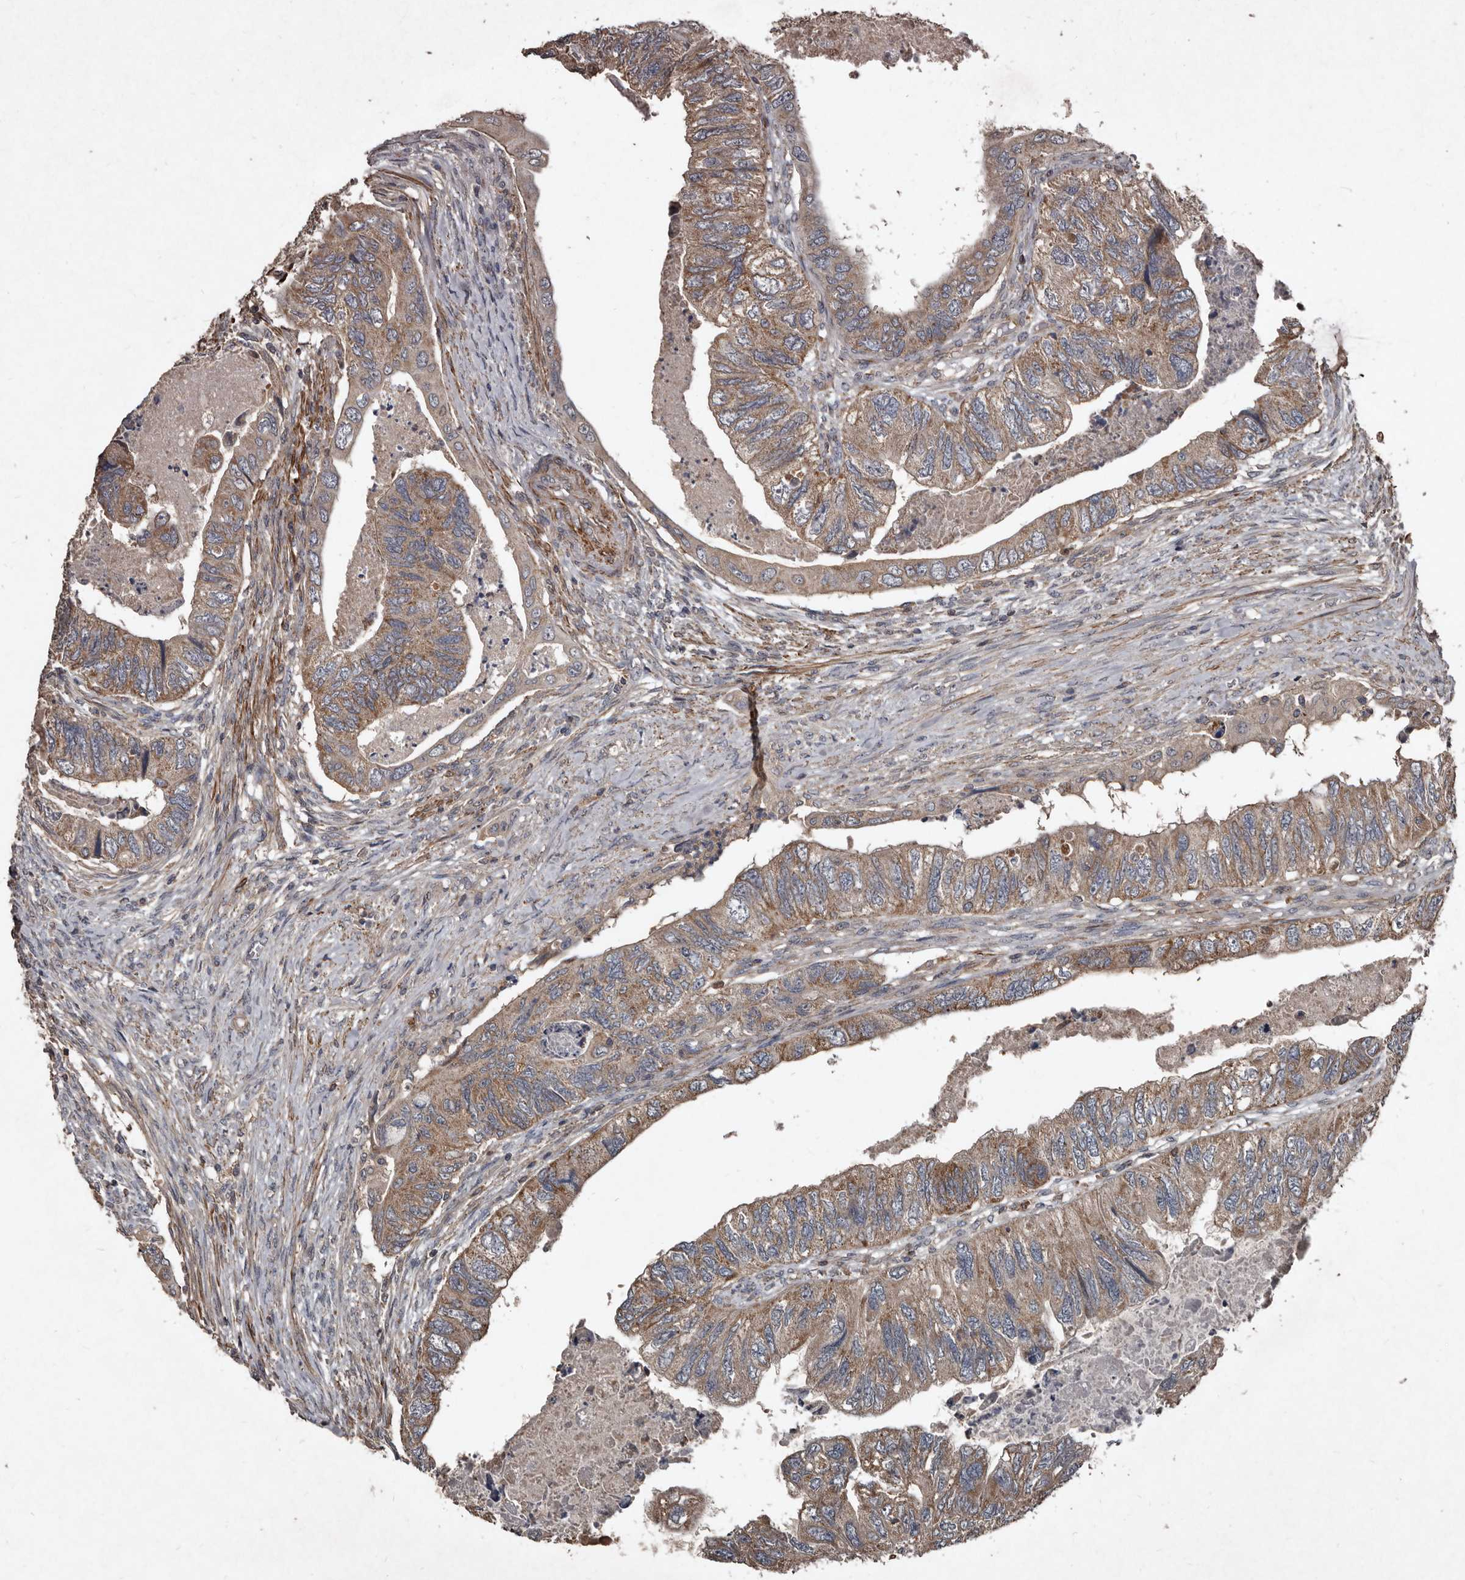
{"staining": {"intensity": "moderate", "quantity": ">75%", "location": "cytoplasmic/membranous"}, "tissue": "colorectal cancer", "cell_type": "Tumor cells", "image_type": "cancer", "snomed": [{"axis": "morphology", "description": "Adenocarcinoma, NOS"}, {"axis": "topography", "description": "Rectum"}], "caption": "IHC photomicrograph of human colorectal adenocarcinoma stained for a protein (brown), which shows medium levels of moderate cytoplasmic/membranous positivity in about >75% of tumor cells.", "gene": "GREB1", "patient": {"sex": "male", "age": 63}}